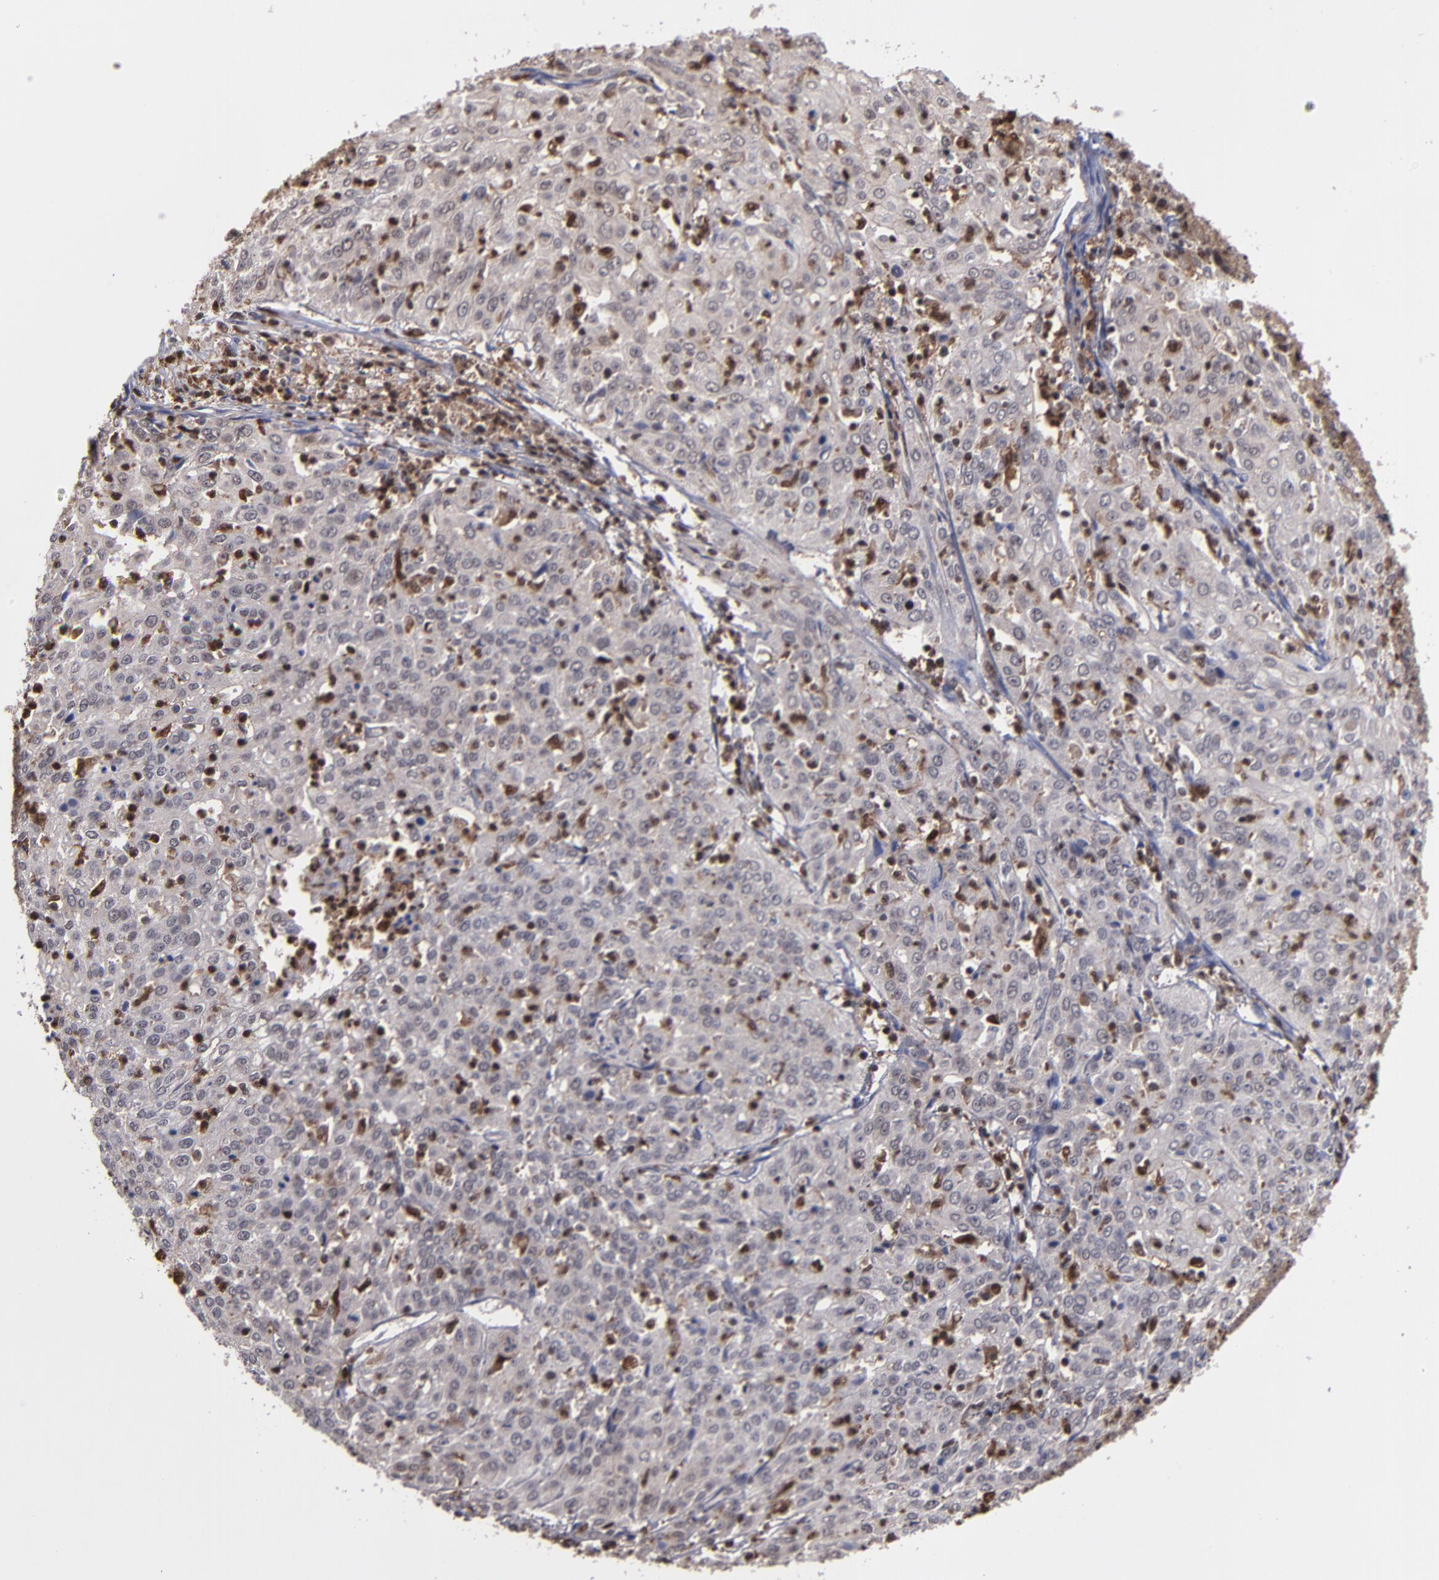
{"staining": {"intensity": "weak", "quantity": ">75%", "location": "cytoplasmic/membranous"}, "tissue": "cervical cancer", "cell_type": "Tumor cells", "image_type": "cancer", "snomed": [{"axis": "morphology", "description": "Squamous cell carcinoma, NOS"}, {"axis": "topography", "description": "Cervix"}], "caption": "An IHC micrograph of neoplastic tissue is shown. Protein staining in brown highlights weak cytoplasmic/membranous positivity in squamous cell carcinoma (cervical) within tumor cells. (DAB IHC with brightfield microscopy, high magnification).", "gene": "GRB2", "patient": {"sex": "female", "age": 39}}